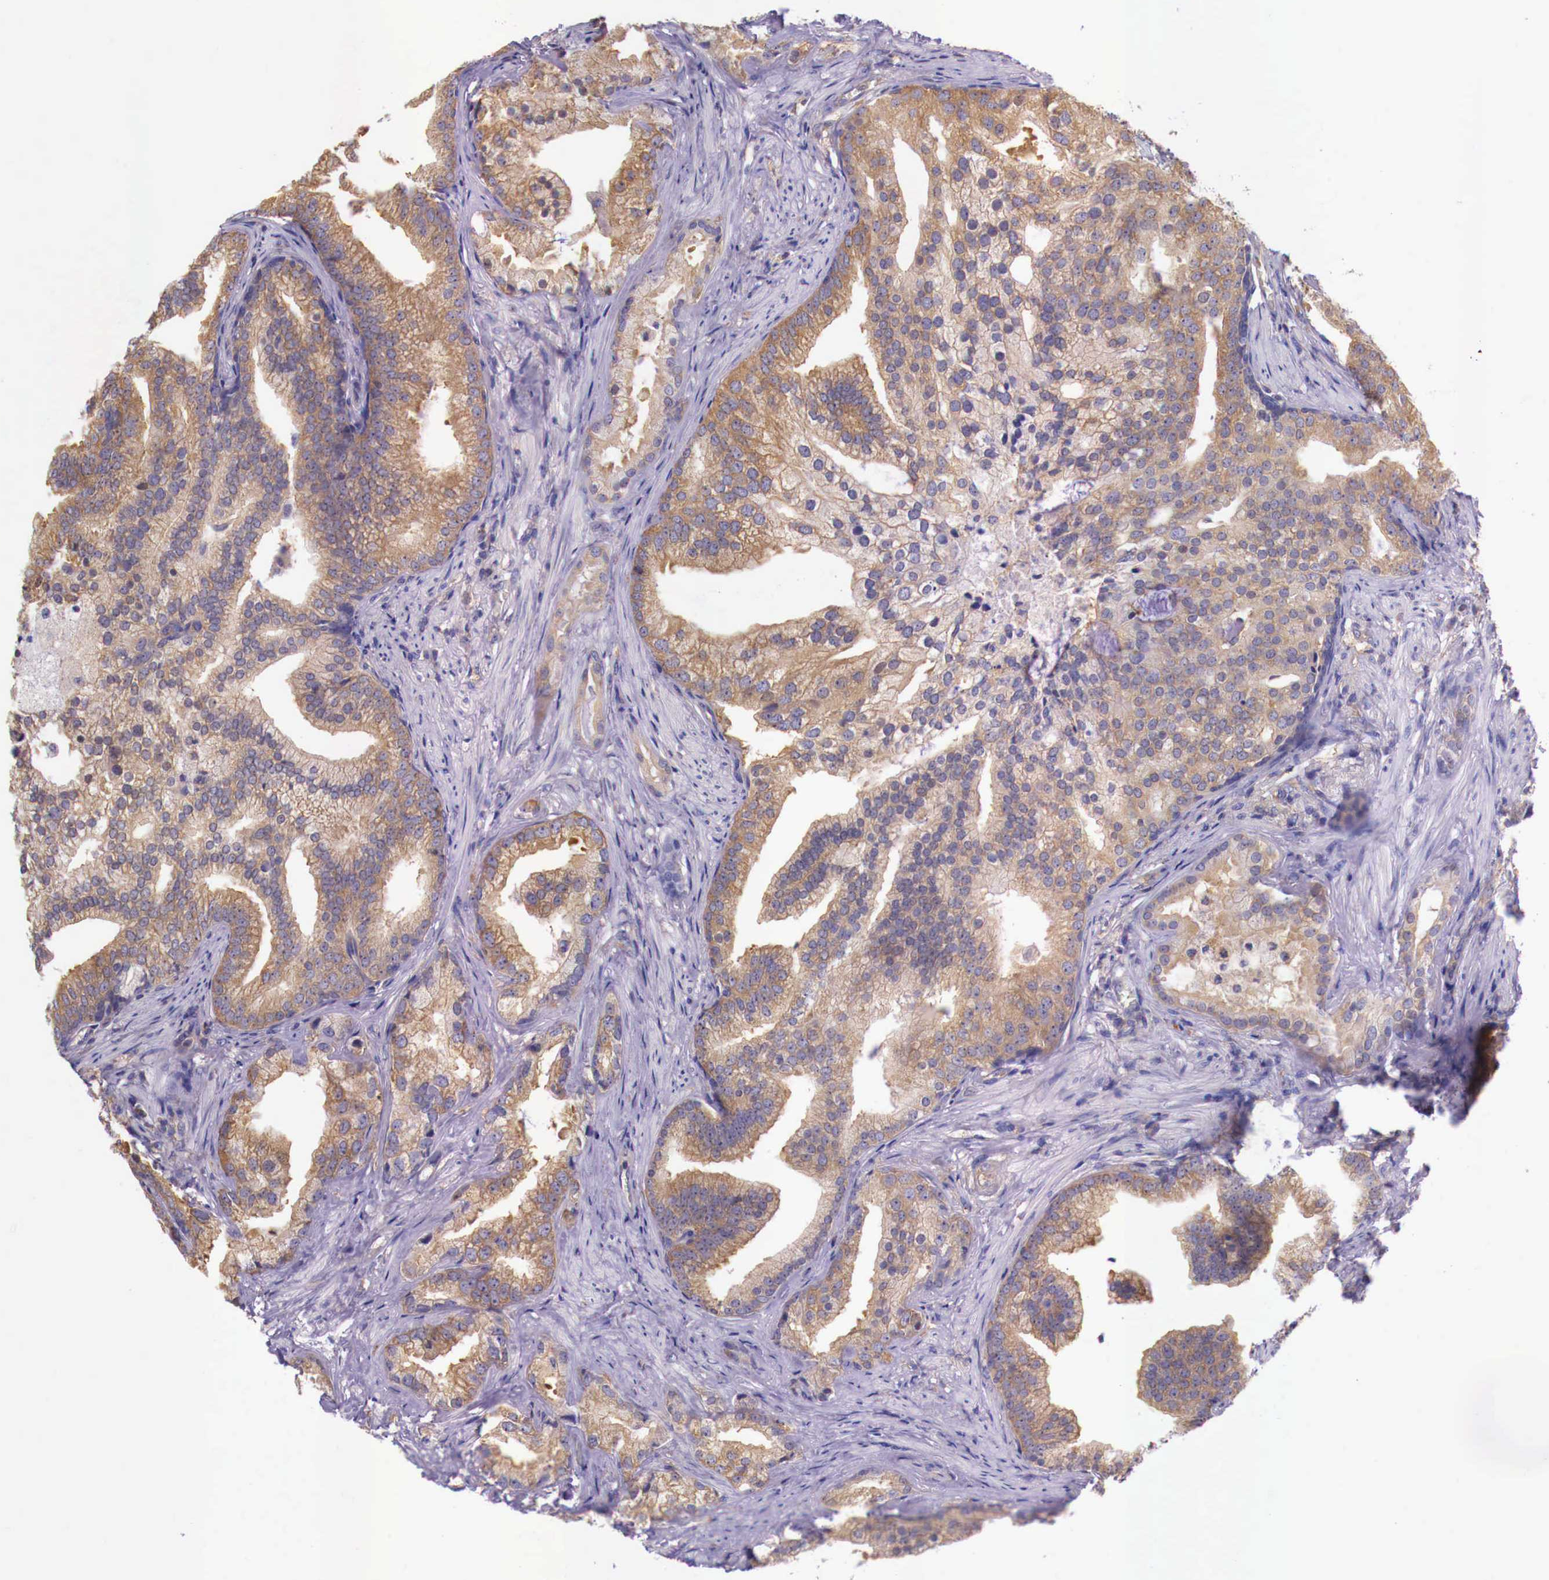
{"staining": {"intensity": "moderate", "quantity": ">75%", "location": "cytoplasmic/membranous"}, "tissue": "prostate cancer", "cell_type": "Tumor cells", "image_type": "cancer", "snomed": [{"axis": "morphology", "description": "Adenocarcinoma, Low grade"}, {"axis": "topography", "description": "Prostate"}], "caption": "Immunohistochemical staining of human prostate adenocarcinoma (low-grade) shows moderate cytoplasmic/membranous protein expression in about >75% of tumor cells.", "gene": "GRIPAP1", "patient": {"sex": "male", "age": 71}}